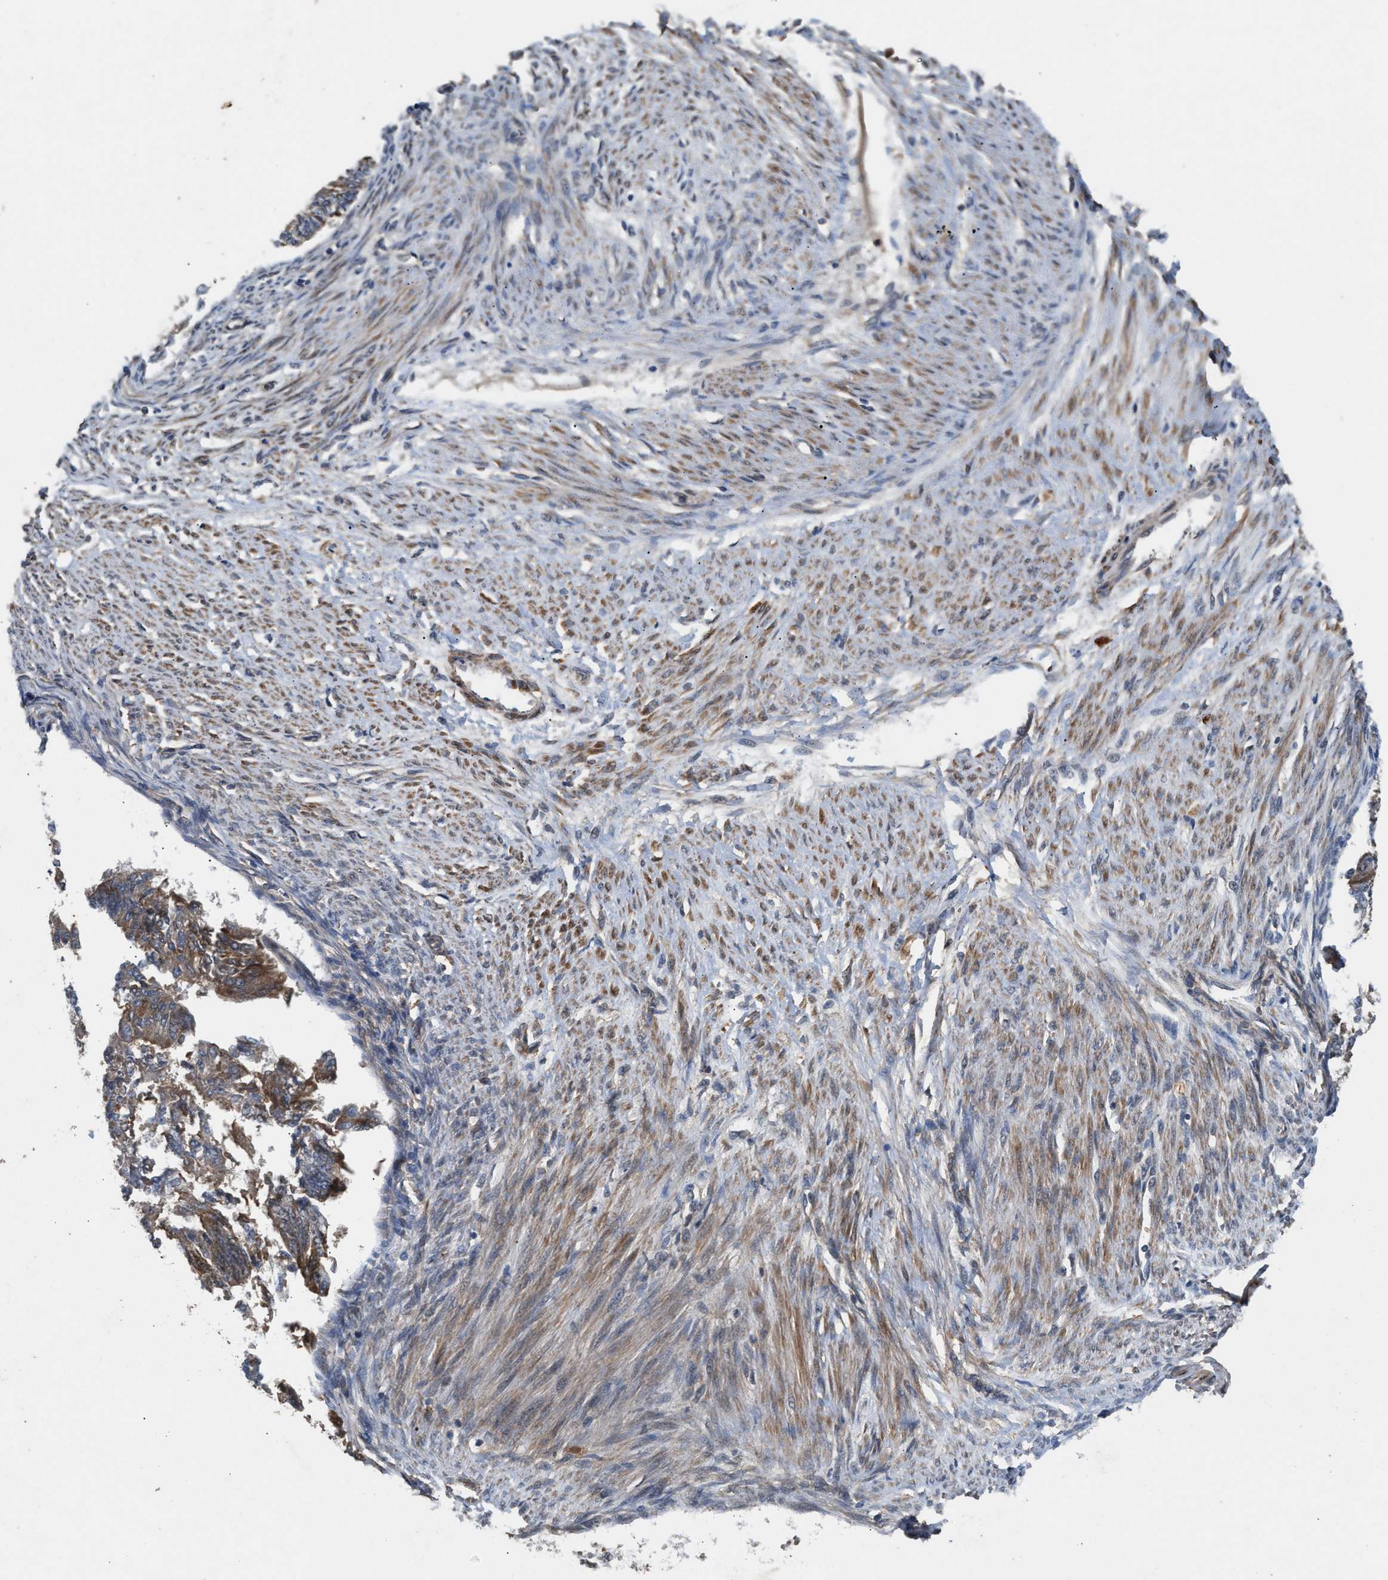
{"staining": {"intensity": "moderate", "quantity": "<25%", "location": "cytoplasmic/membranous"}, "tissue": "endometrial cancer", "cell_type": "Tumor cells", "image_type": "cancer", "snomed": [{"axis": "morphology", "description": "Adenocarcinoma, NOS"}, {"axis": "topography", "description": "Endometrium"}], "caption": "Adenocarcinoma (endometrial) stained with a brown dye demonstrates moderate cytoplasmic/membranous positive positivity in about <25% of tumor cells.", "gene": "RUSC2", "patient": {"sex": "female", "age": 32}}